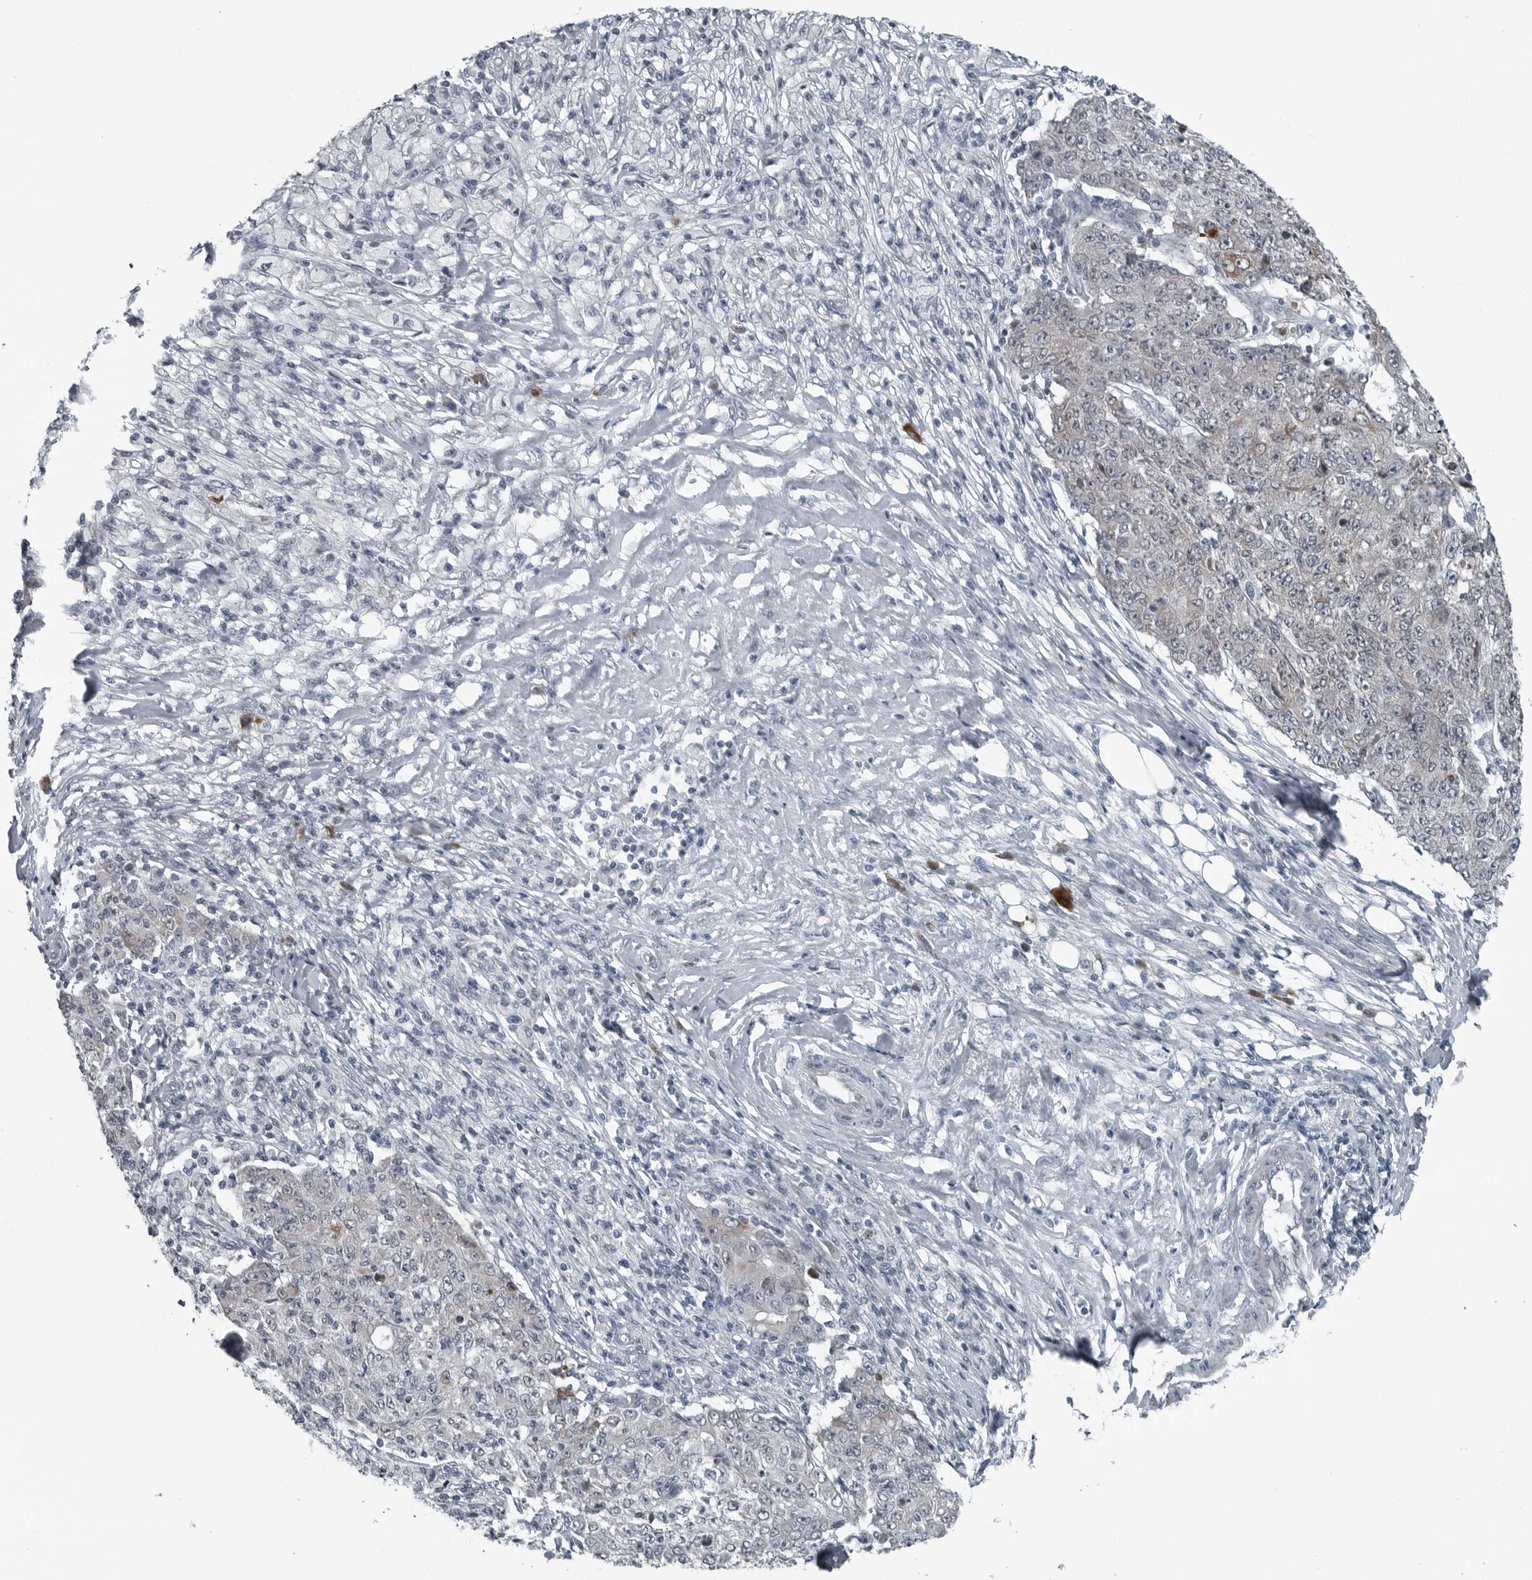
{"staining": {"intensity": "weak", "quantity": "<25%", "location": "cytoplasmic/membranous"}, "tissue": "ovarian cancer", "cell_type": "Tumor cells", "image_type": "cancer", "snomed": [{"axis": "morphology", "description": "Carcinoma, endometroid"}, {"axis": "topography", "description": "Ovary"}], "caption": "Tumor cells are negative for brown protein staining in endometroid carcinoma (ovarian).", "gene": "DNAAF11", "patient": {"sex": "female", "age": 42}}